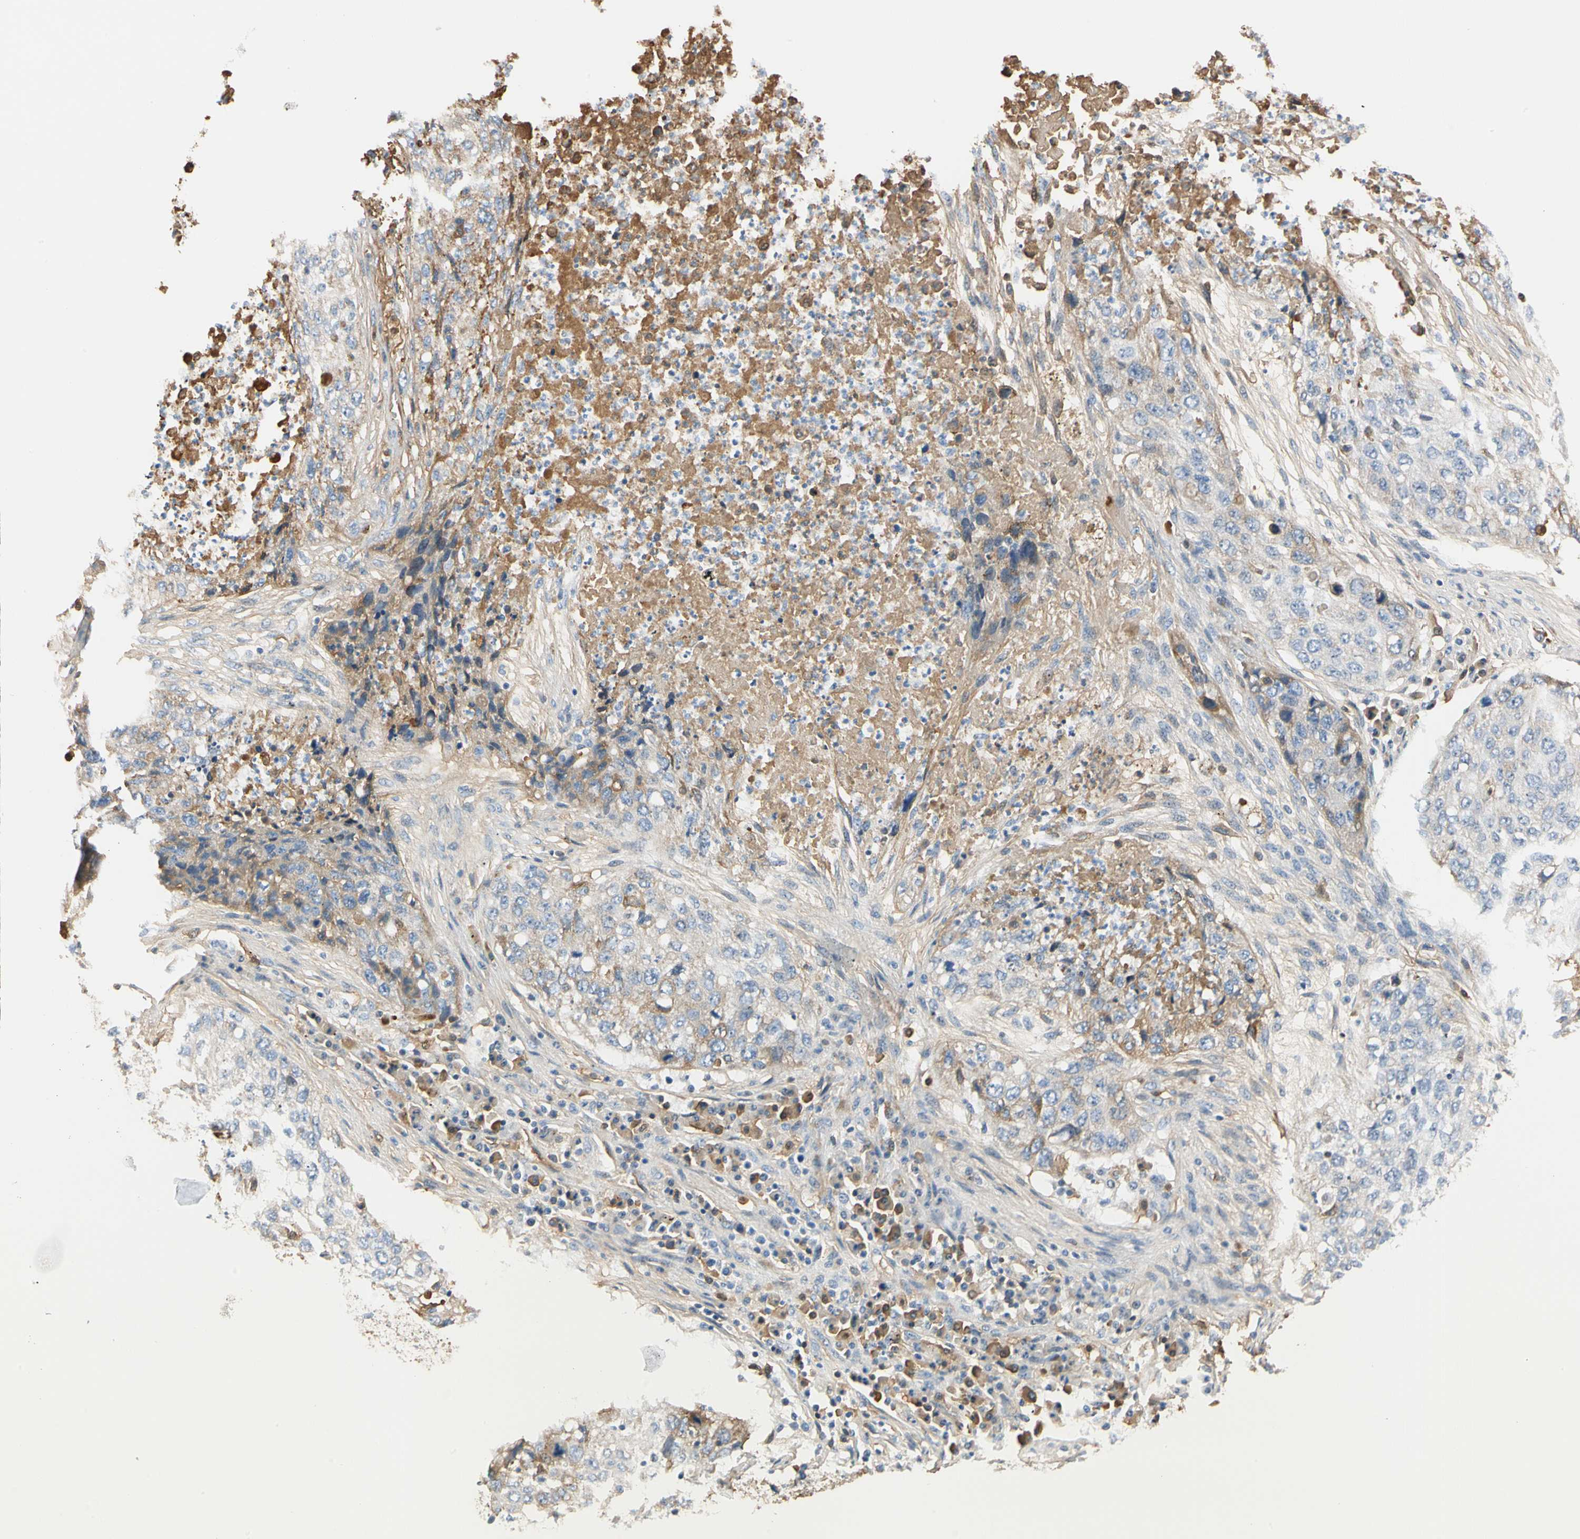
{"staining": {"intensity": "weak", "quantity": ">75%", "location": "cytoplasmic/membranous"}, "tissue": "lung cancer", "cell_type": "Tumor cells", "image_type": "cancer", "snomed": [{"axis": "morphology", "description": "Squamous cell carcinoma, NOS"}, {"axis": "topography", "description": "Lung"}], "caption": "A low amount of weak cytoplasmic/membranous positivity is identified in about >75% of tumor cells in lung squamous cell carcinoma tissue.", "gene": "LAMB3", "patient": {"sex": "female", "age": 63}}